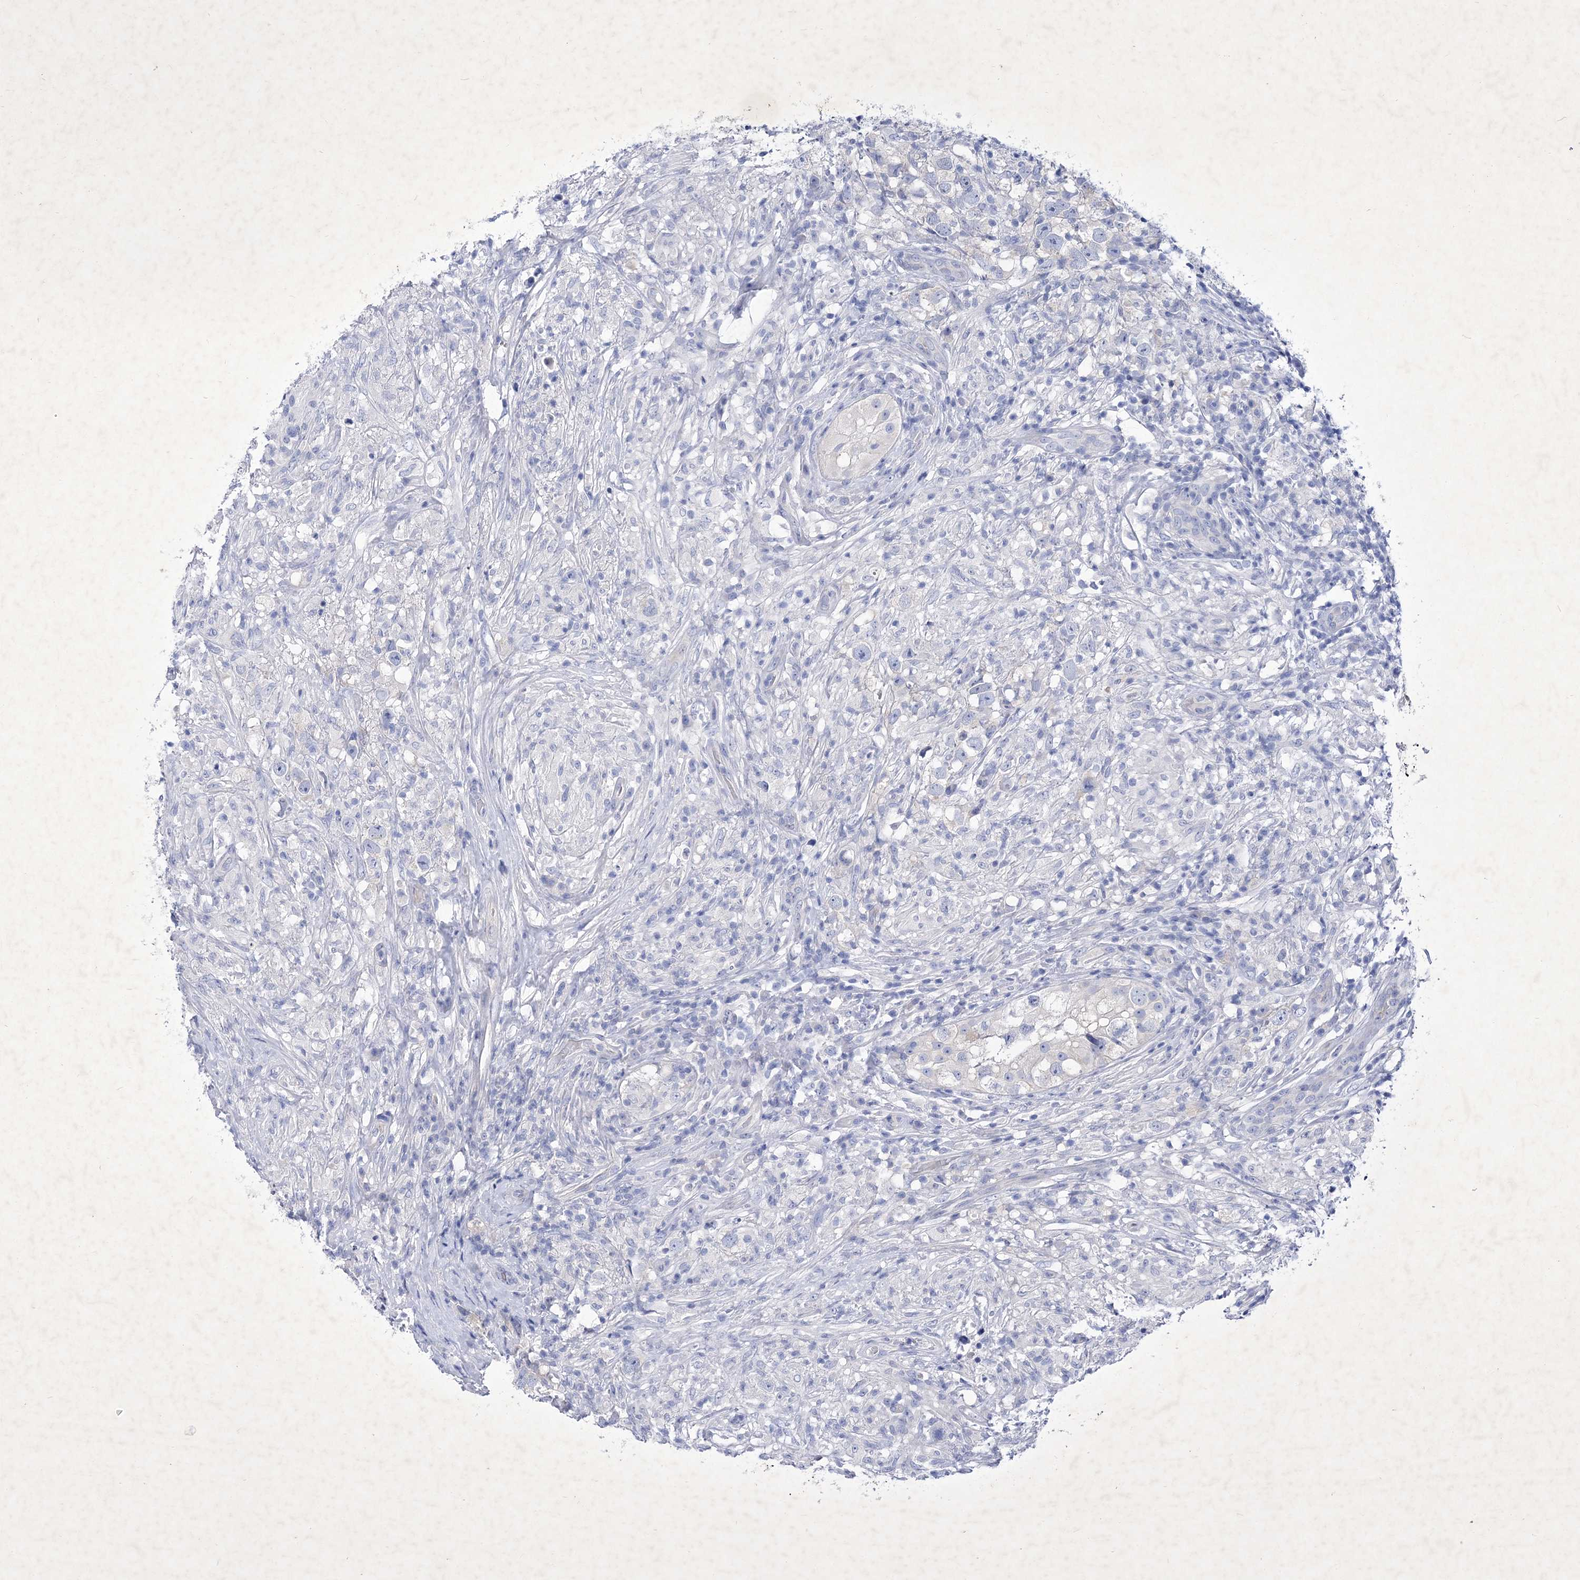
{"staining": {"intensity": "negative", "quantity": "none", "location": "none"}, "tissue": "testis cancer", "cell_type": "Tumor cells", "image_type": "cancer", "snomed": [{"axis": "morphology", "description": "Seminoma, NOS"}, {"axis": "topography", "description": "Testis"}], "caption": "The immunohistochemistry image has no significant staining in tumor cells of testis seminoma tissue.", "gene": "GPN1", "patient": {"sex": "male", "age": 49}}